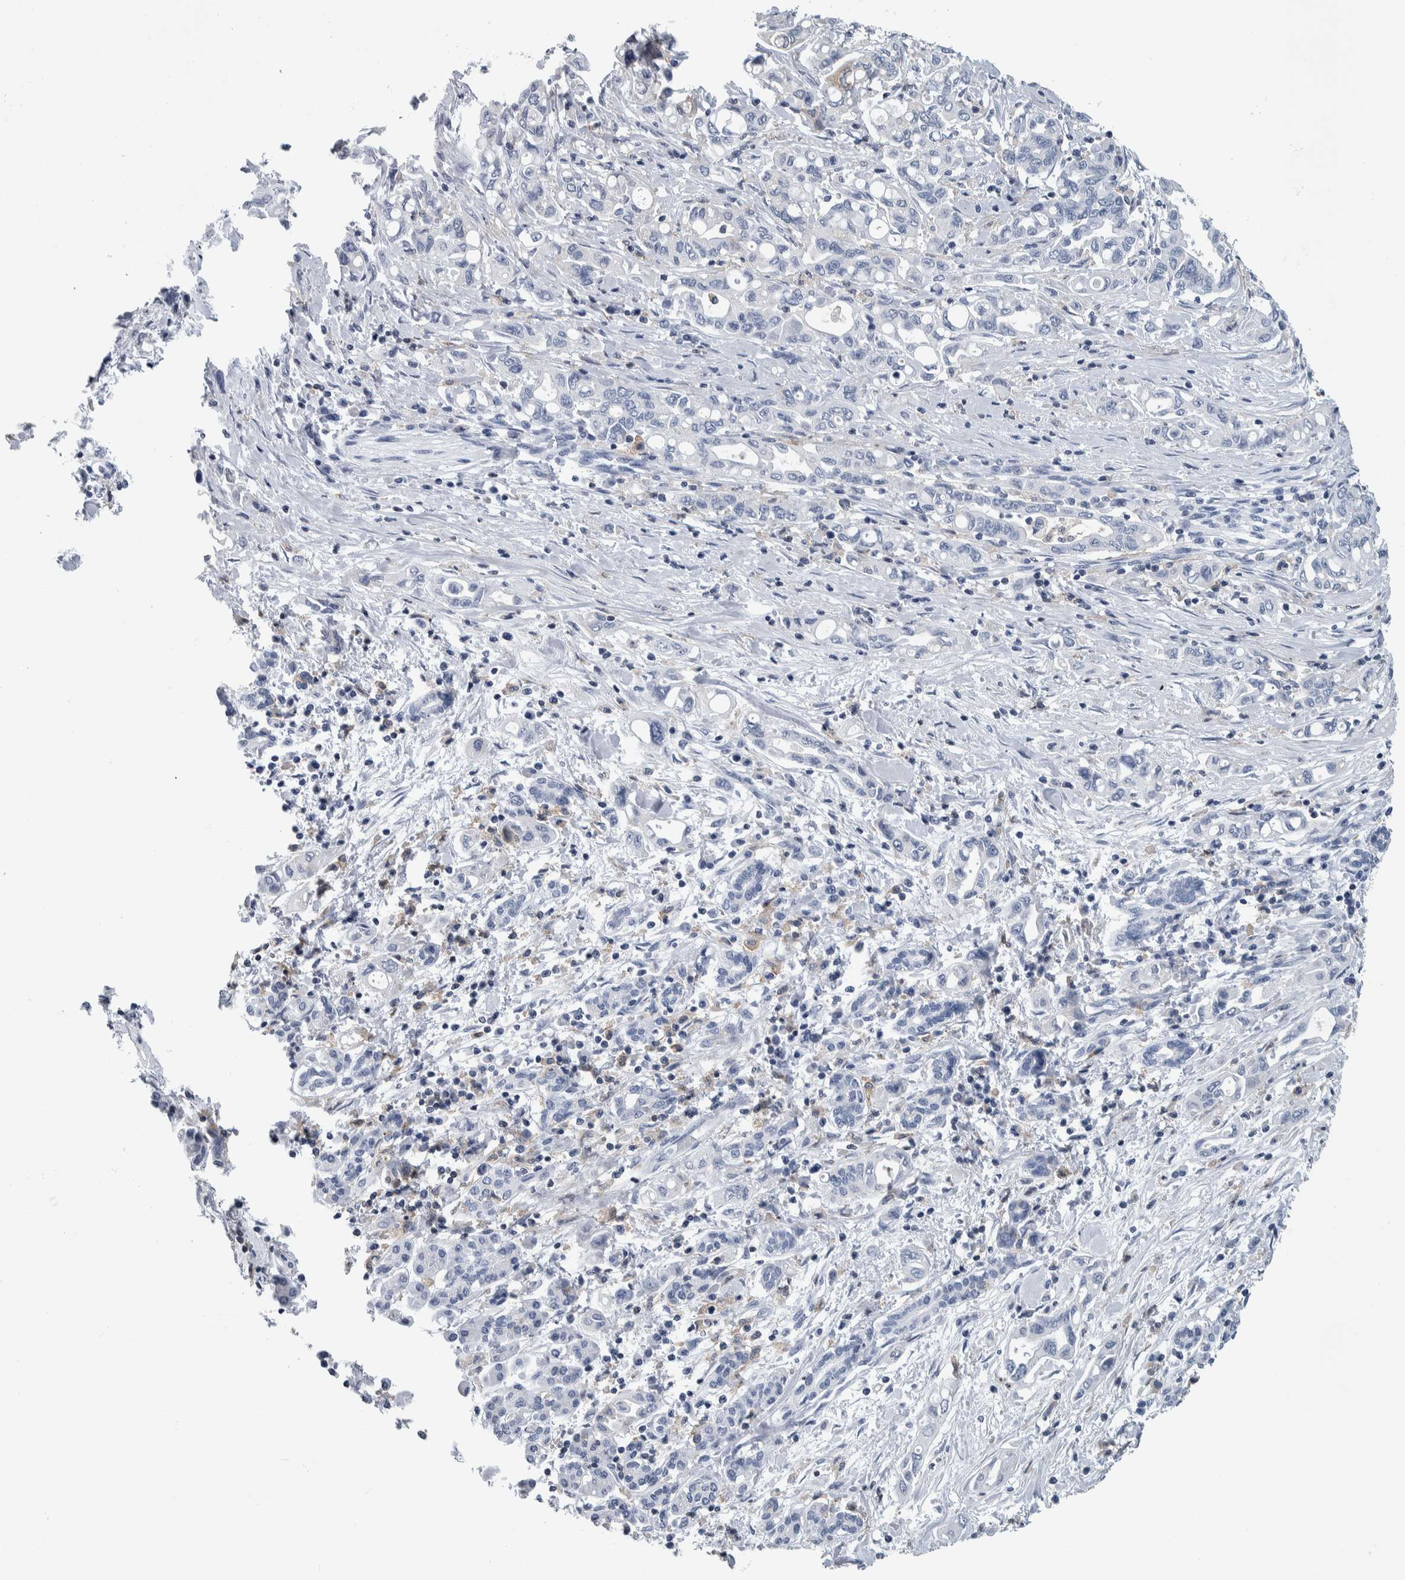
{"staining": {"intensity": "negative", "quantity": "none", "location": "none"}, "tissue": "pancreatic cancer", "cell_type": "Tumor cells", "image_type": "cancer", "snomed": [{"axis": "morphology", "description": "Adenocarcinoma, NOS"}, {"axis": "topography", "description": "Pancreas"}], "caption": "A micrograph of human pancreatic adenocarcinoma is negative for staining in tumor cells. (Stains: DAB (3,3'-diaminobenzidine) immunohistochemistry with hematoxylin counter stain, Microscopy: brightfield microscopy at high magnification).", "gene": "SKAP2", "patient": {"sex": "female", "age": 57}}